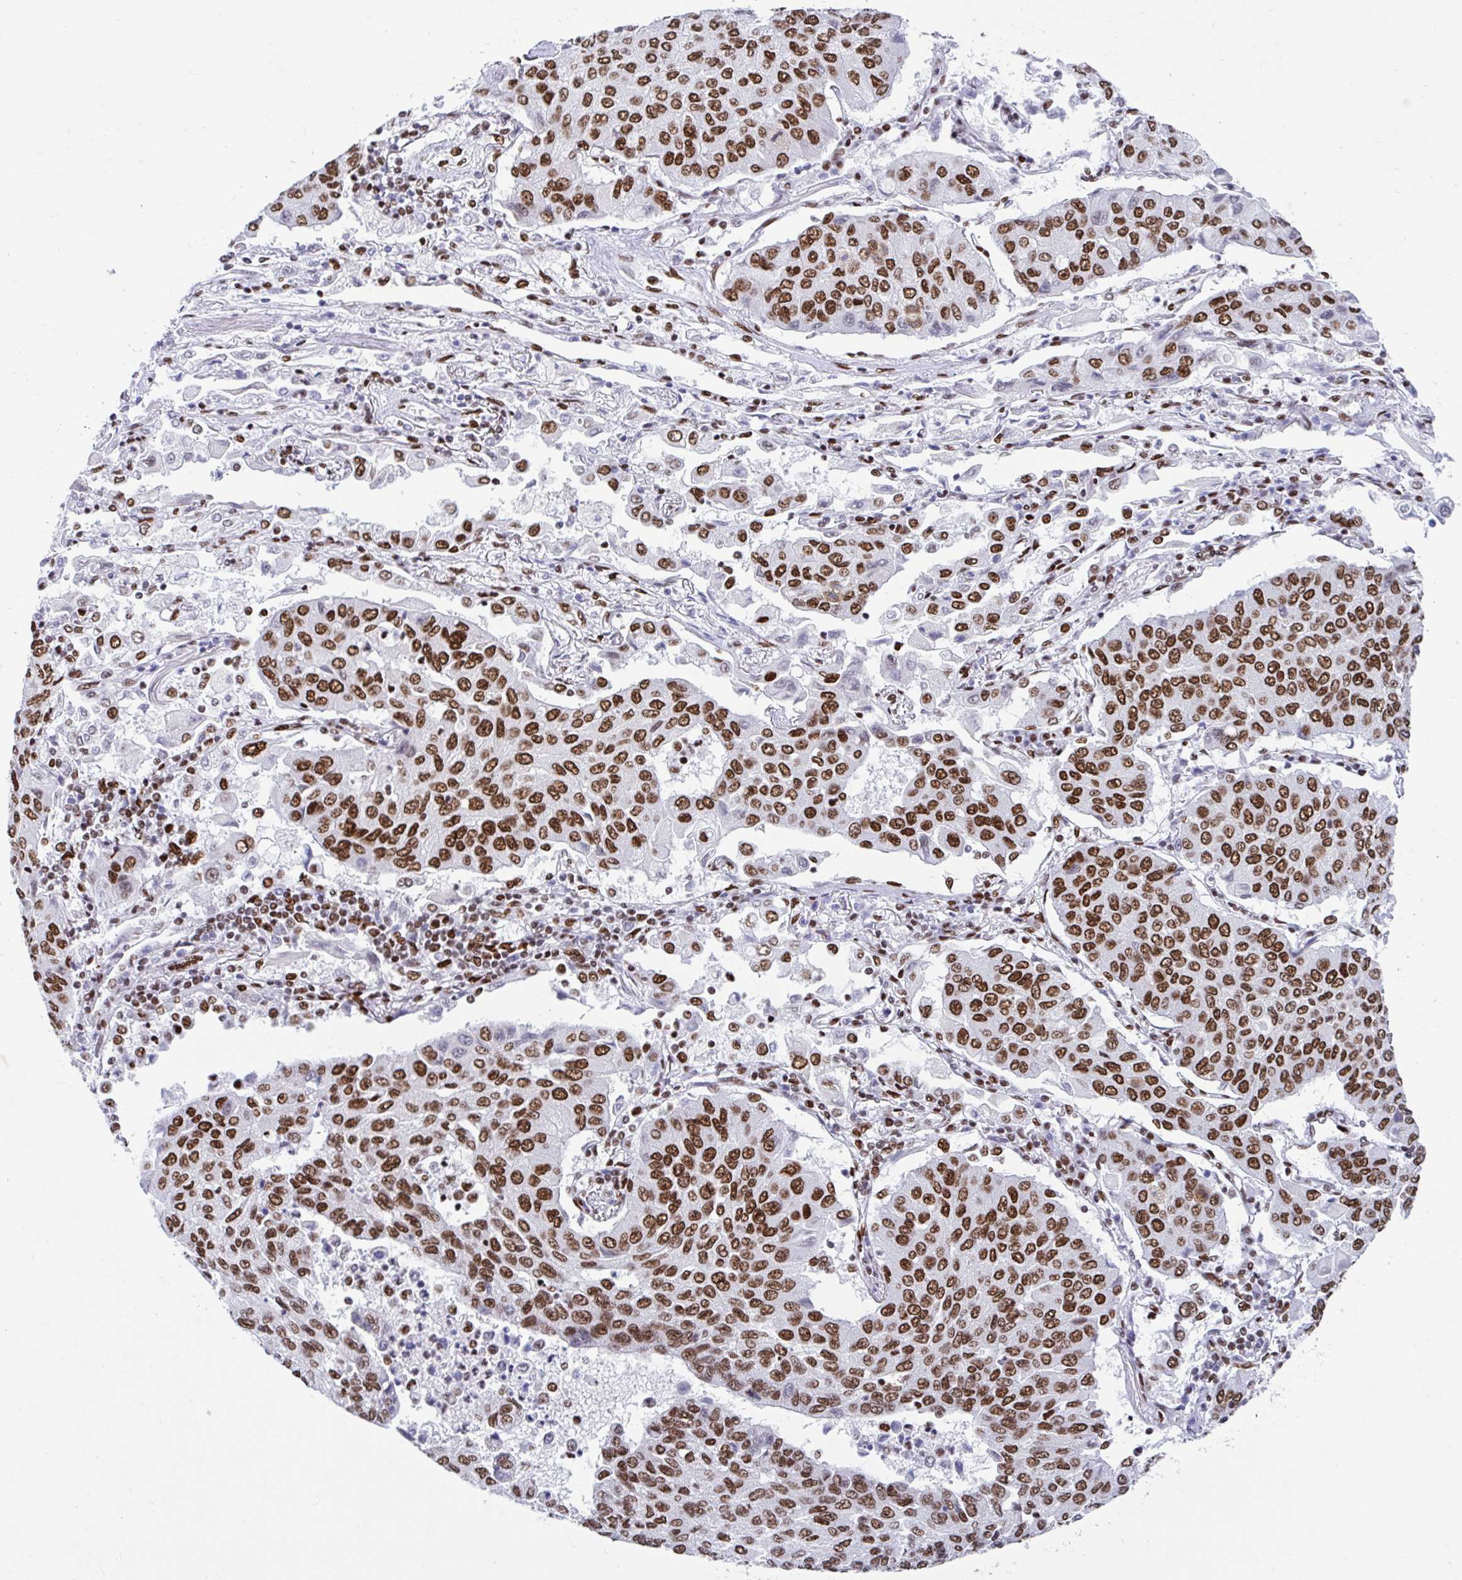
{"staining": {"intensity": "moderate", "quantity": ">75%", "location": "nuclear"}, "tissue": "lung cancer", "cell_type": "Tumor cells", "image_type": "cancer", "snomed": [{"axis": "morphology", "description": "Squamous cell carcinoma, NOS"}, {"axis": "topography", "description": "Lung"}], "caption": "Immunohistochemistry micrograph of neoplastic tissue: human squamous cell carcinoma (lung) stained using immunohistochemistry (IHC) shows medium levels of moderate protein expression localized specifically in the nuclear of tumor cells, appearing as a nuclear brown color.", "gene": "KHDRBS1", "patient": {"sex": "male", "age": 74}}